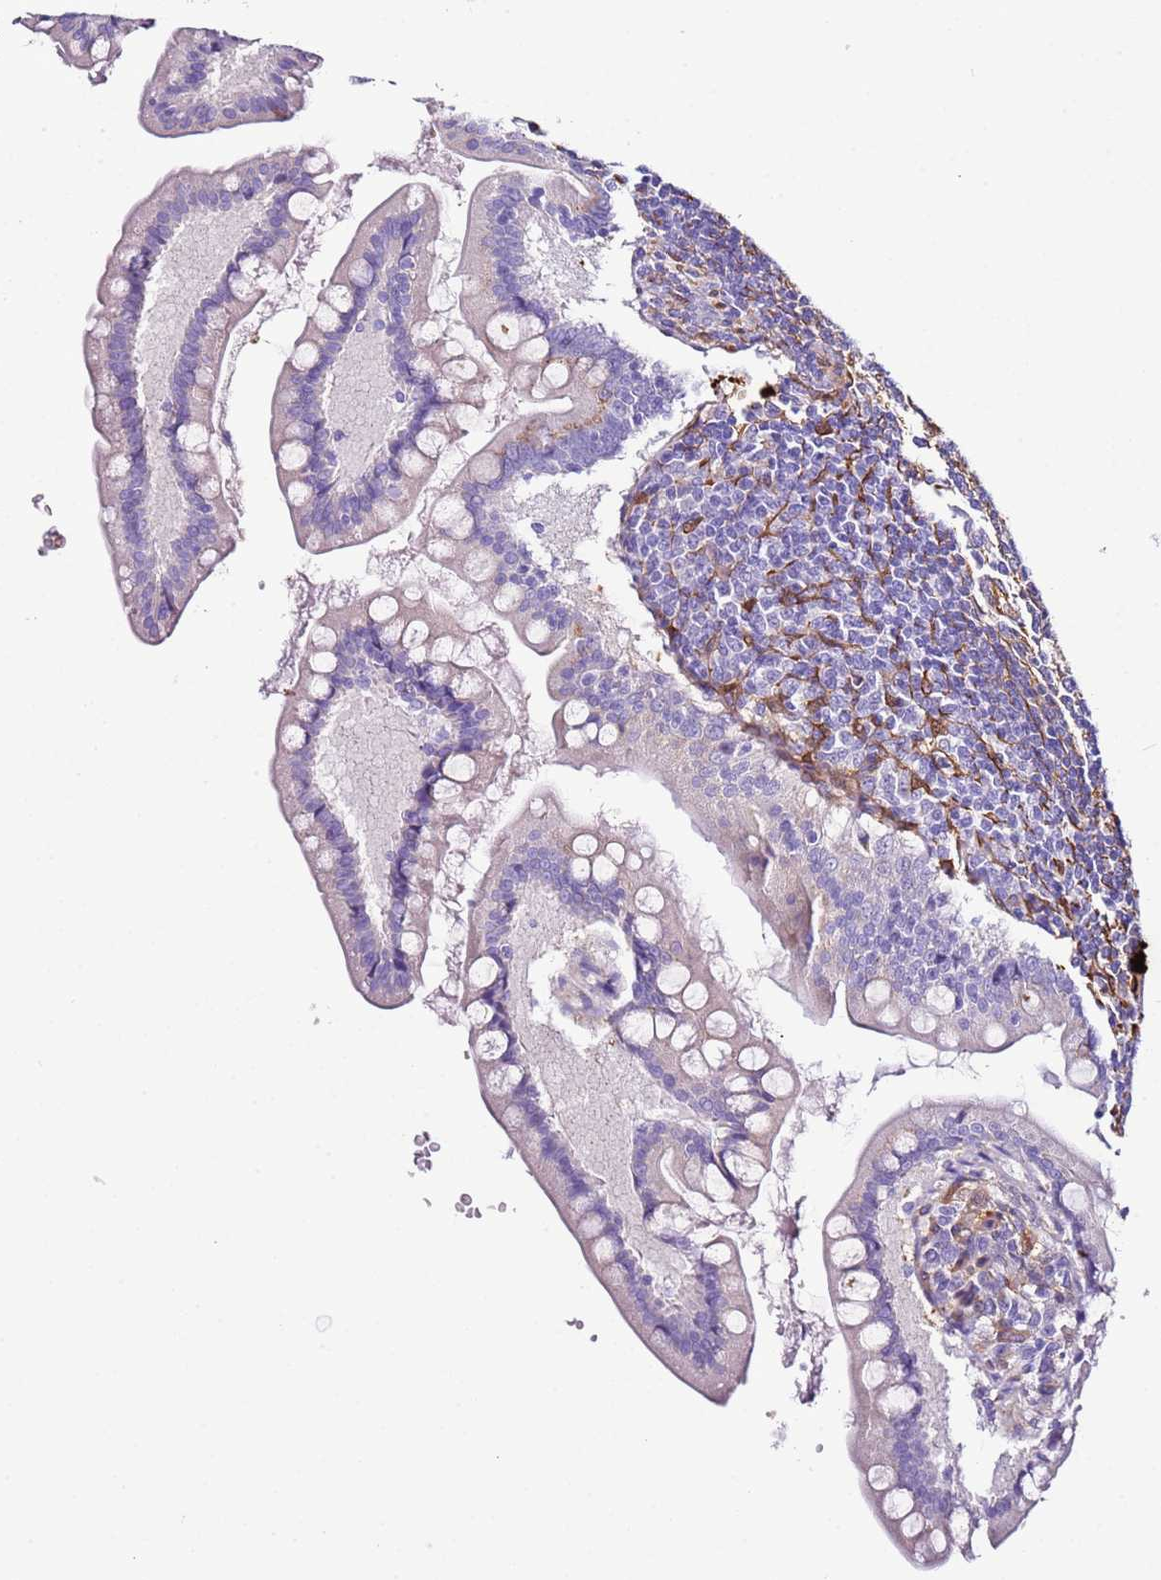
{"staining": {"intensity": "negative", "quantity": "none", "location": "none"}, "tissue": "small intestine", "cell_type": "Glandular cells", "image_type": "normal", "snomed": [{"axis": "morphology", "description": "Normal tissue, NOS"}, {"axis": "topography", "description": "Small intestine"}], "caption": "Human small intestine stained for a protein using immunohistochemistry (IHC) displays no positivity in glandular cells.", "gene": "FAM174C", "patient": {"sex": "male", "age": 7}}